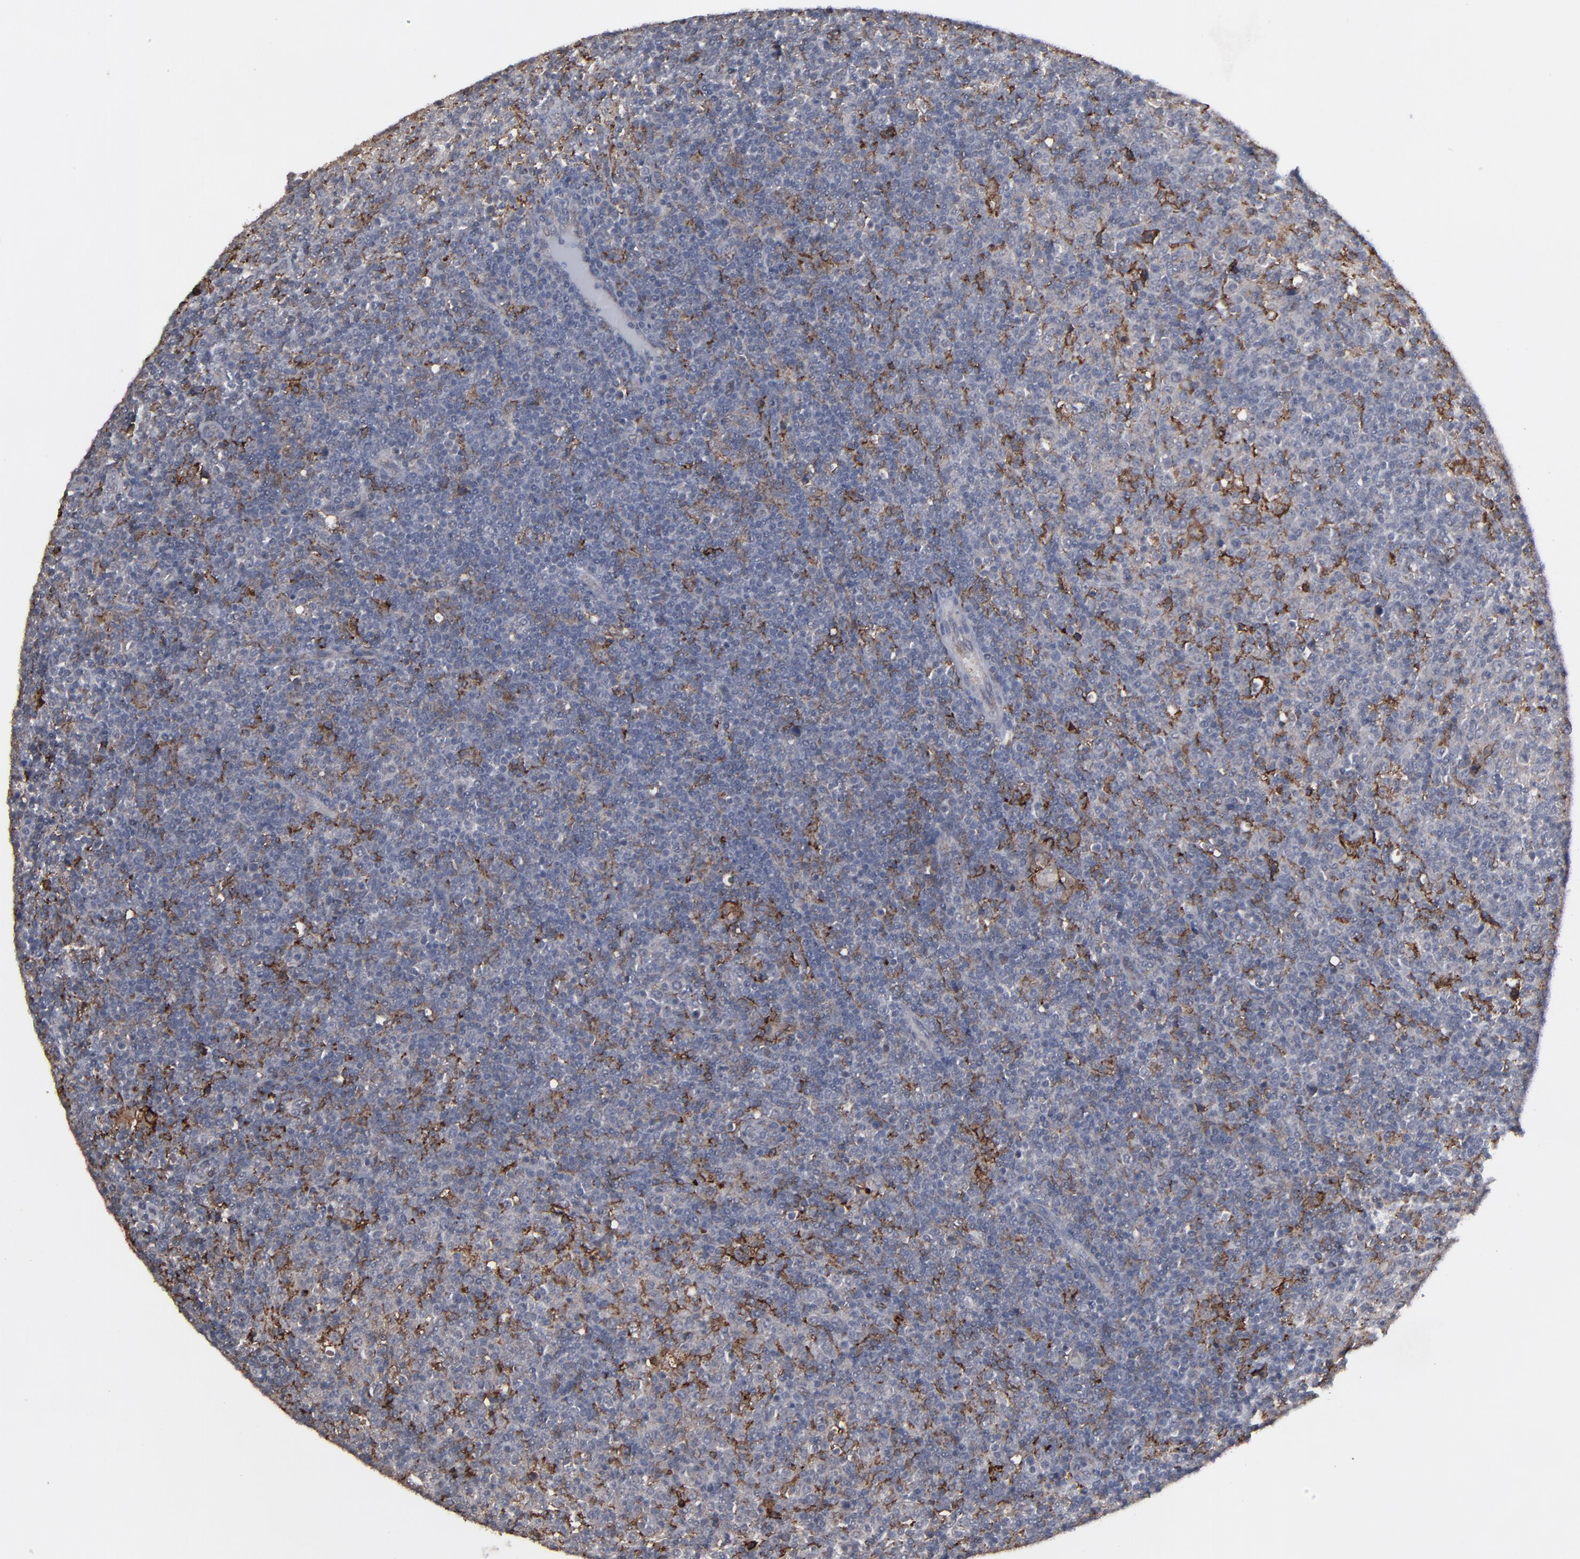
{"staining": {"intensity": "negative", "quantity": "none", "location": "none"}, "tissue": "lymphoma", "cell_type": "Tumor cells", "image_type": "cancer", "snomed": [{"axis": "morphology", "description": "Malignant lymphoma, non-Hodgkin's type, Low grade"}, {"axis": "topography", "description": "Lymph node"}], "caption": "Tumor cells are negative for protein expression in human lymphoma. (DAB immunohistochemistry, high magnification).", "gene": "SLC22A17", "patient": {"sex": "male", "age": 70}}